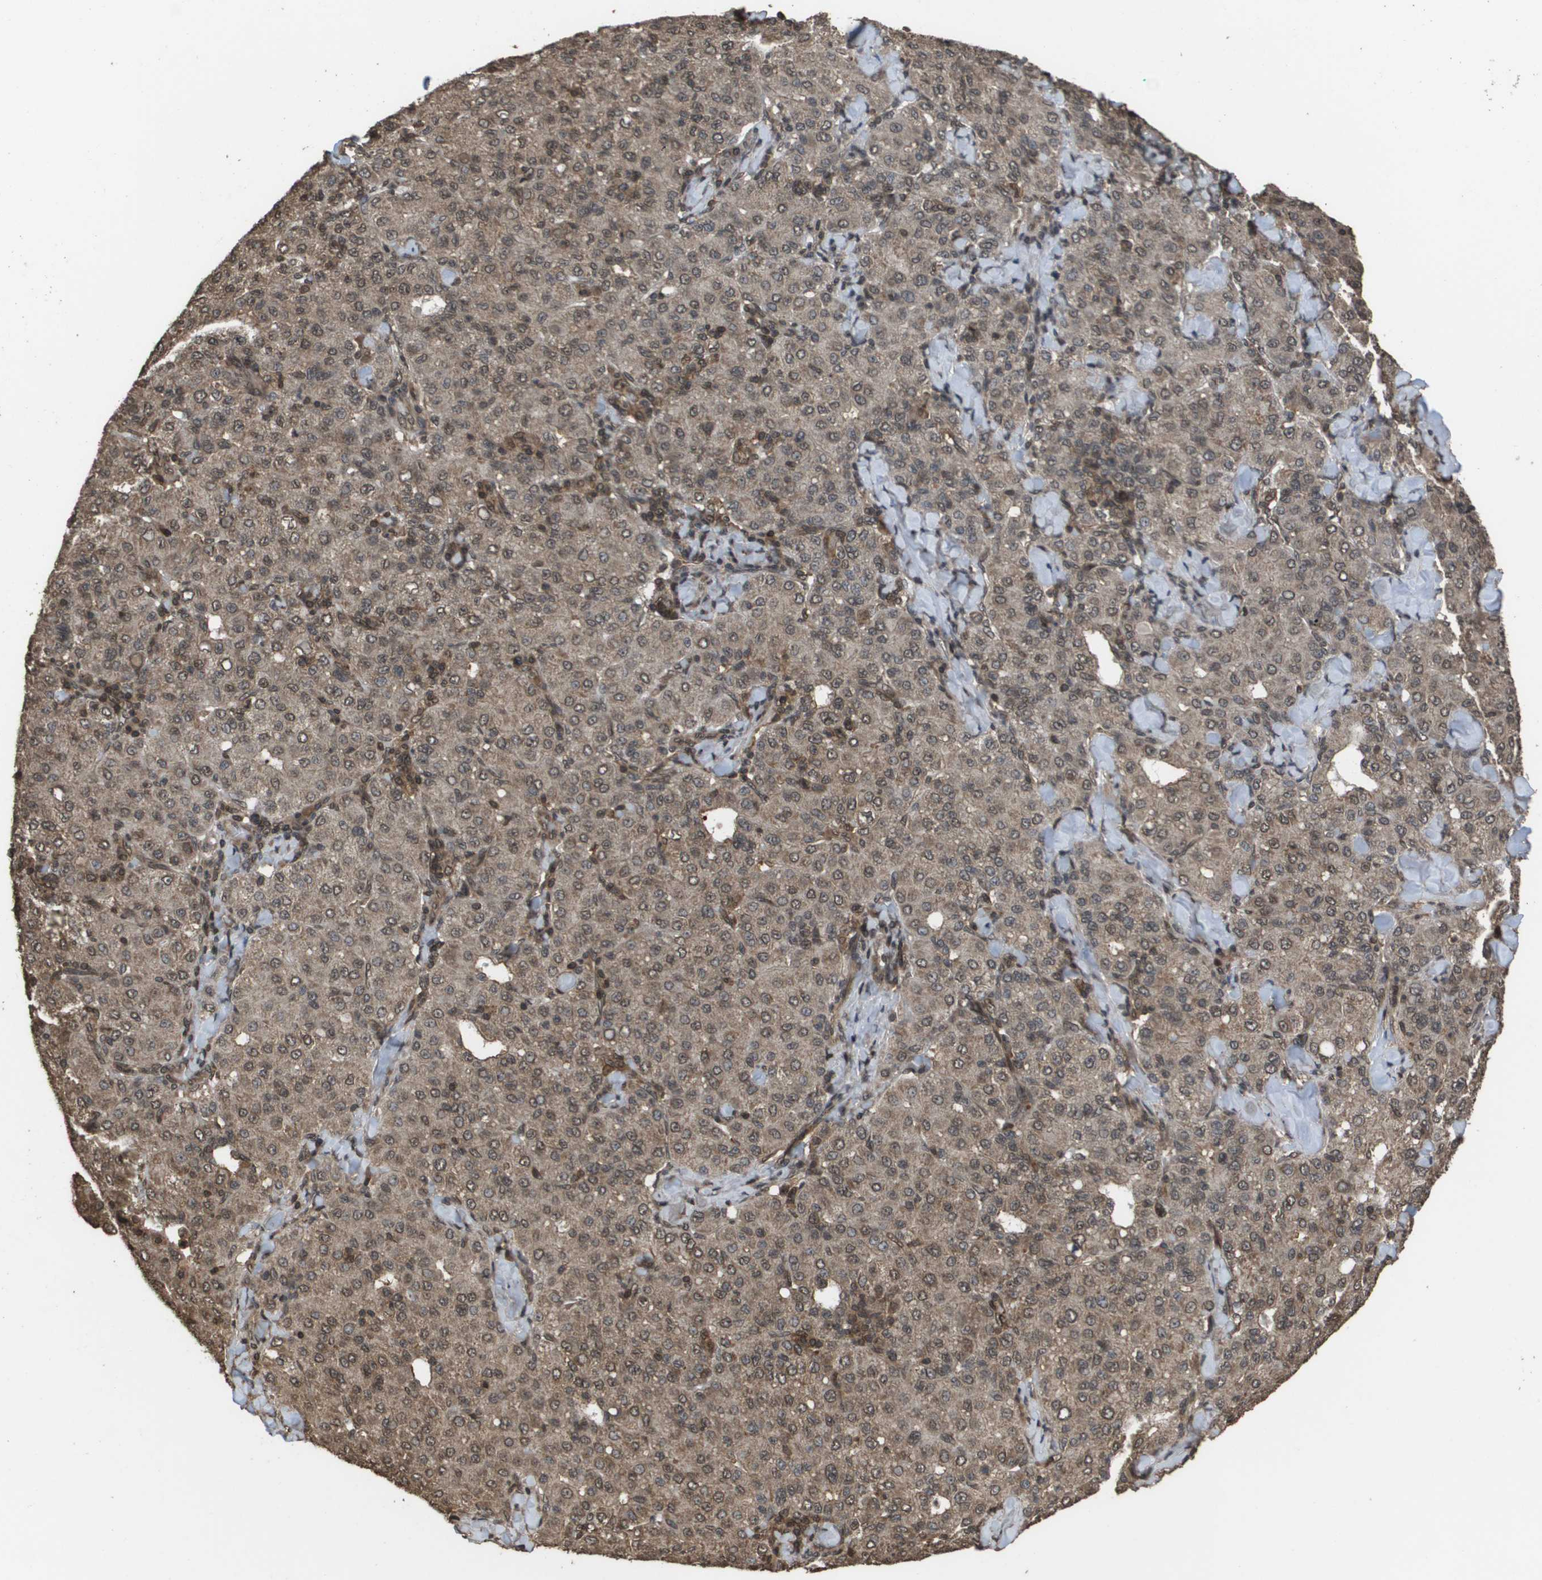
{"staining": {"intensity": "weak", "quantity": ">75%", "location": "cytoplasmic/membranous"}, "tissue": "liver cancer", "cell_type": "Tumor cells", "image_type": "cancer", "snomed": [{"axis": "morphology", "description": "Carcinoma, Hepatocellular, NOS"}, {"axis": "topography", "description": "Liver"}], "caption": "Protein expression analysis of liver hepatocellular carcinoma displays weak cytoplasmic/membranous positivity in about >75% of tumor cells. Using DAB (brown) and hematoxylin (blue) stains, captured at high magnification using brightfield microscopy.", "gene": "AXIN2", "patient": {"sex": "male", "age": 65}}